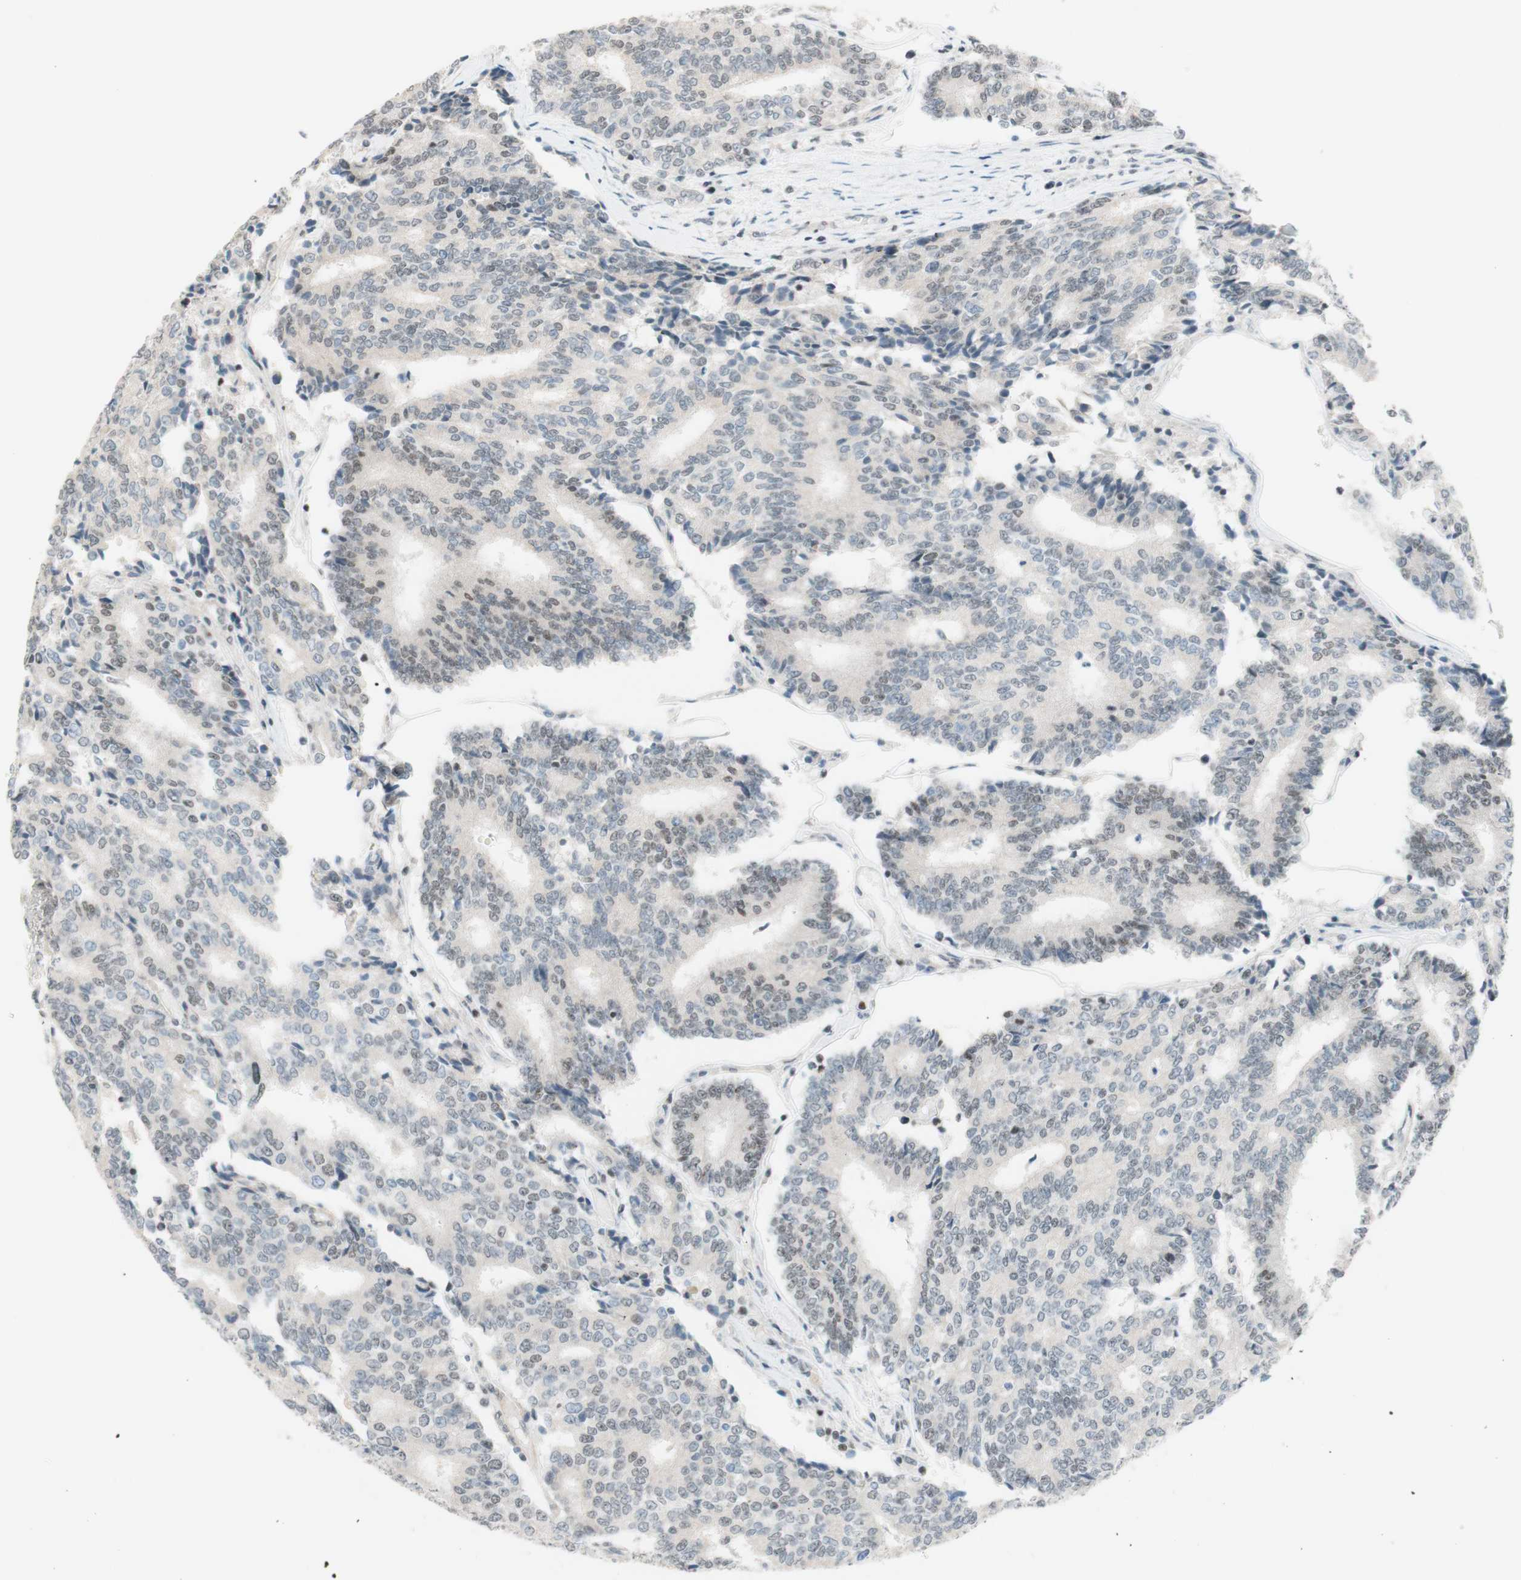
{"staining": {"intensity": "weak", "quantity": "25%-75%", "location": "nuclear"}, "tissue": "prostate cancer", "cell_type": "Tumor cells", "image_type": "cancer", "snomed": [{"axis": "morphology", "description": "Normal tissue, NOS"}, {"axis": "morphology", "description": "Adenocarcinoma, High grade"}, {"axis": "topography", "description": "Prostate"}, {"axis": "topography", "description": "Seminal veicle"}], "caption": "Weak nuclear positivity is identified in approximately 25%-75% of tumor cells in prostate cancer (adenocarcinoma (high-grade)).", "gene": "JPH1", "patient": {"sex": "male", "age": 55}}